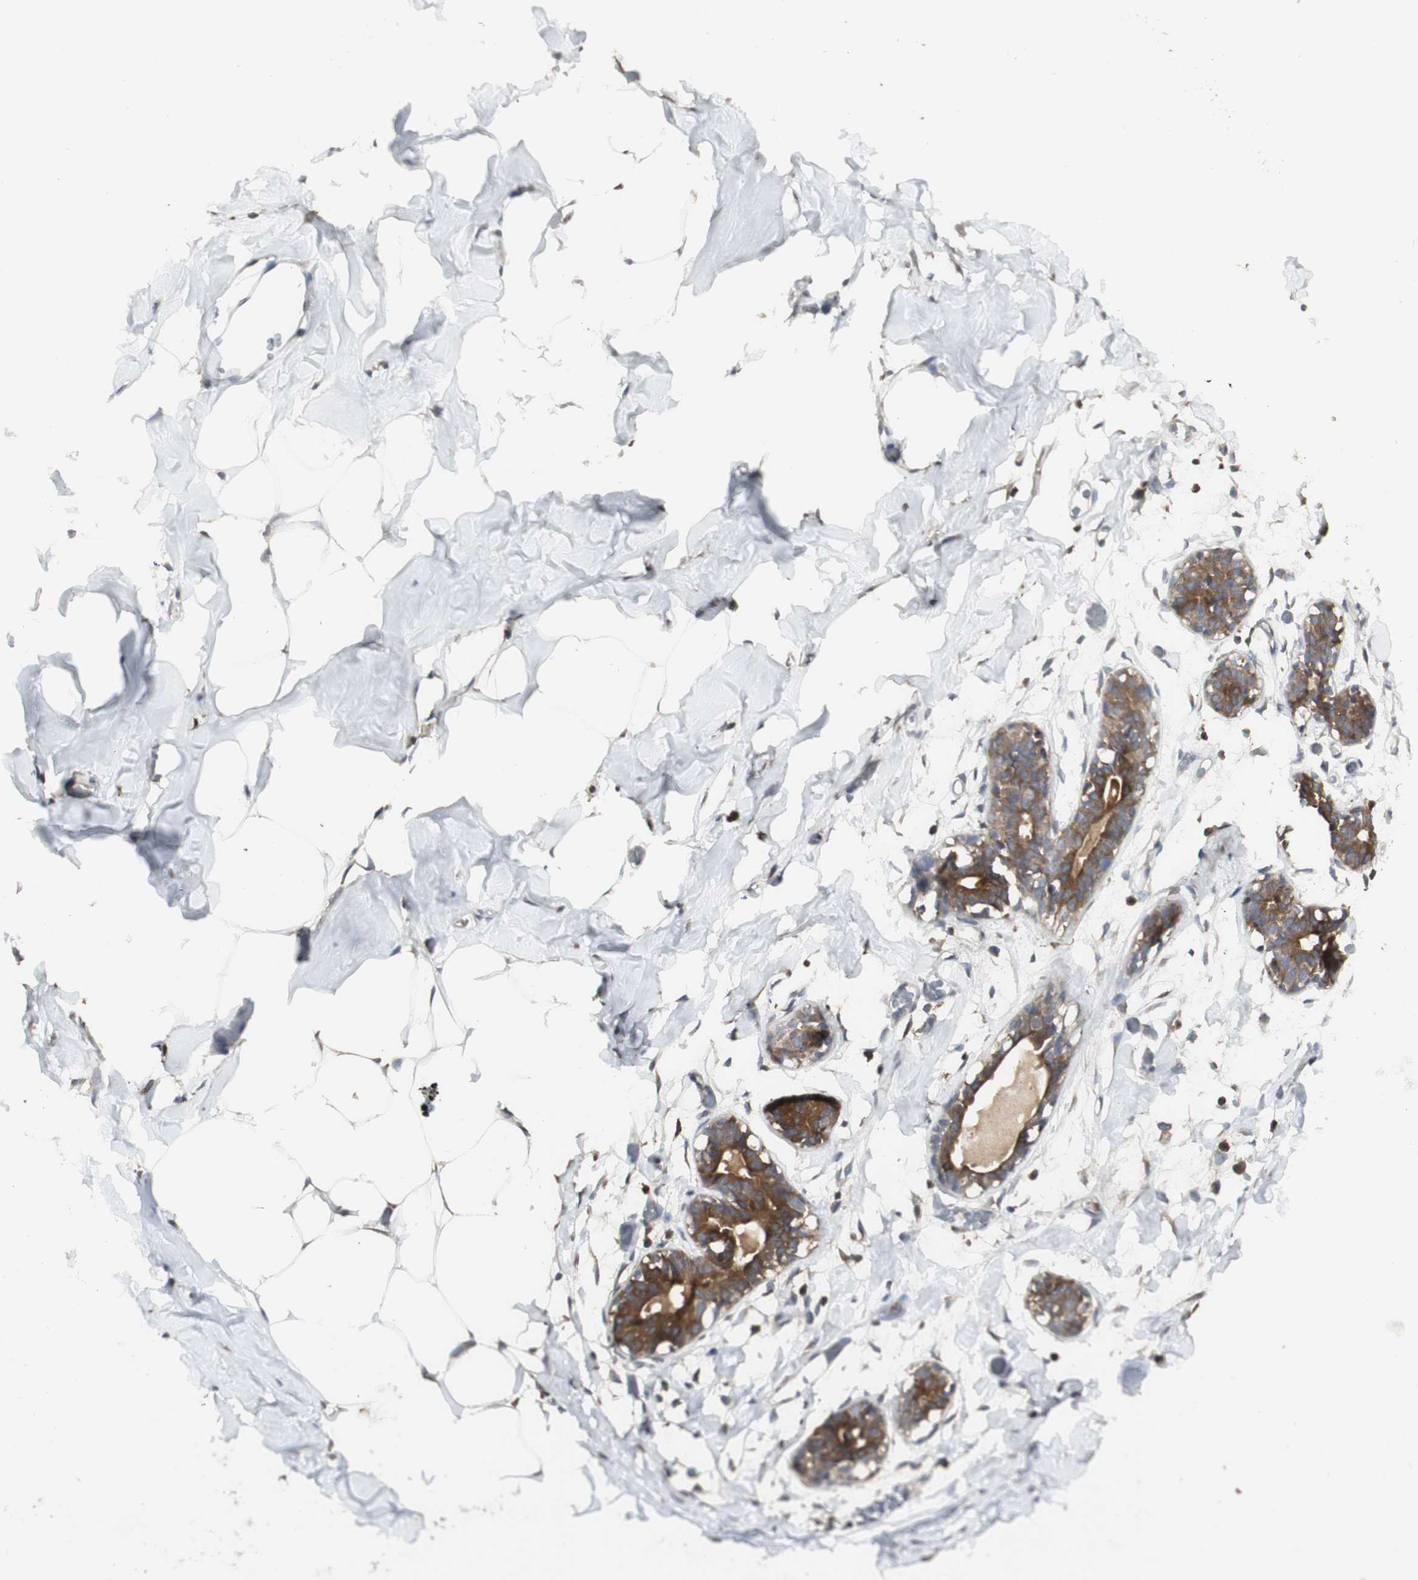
{"staining": {"intensity": "weak", "quantity": ">75%", "location": "cytoplasmic/membranous"}, "tissue": "adipose tissue", "cell_type": "Adipocytes", "image_type": "normal", "snomed": [{"axis": "morphology", "description": "Normal tissue, NOS"}, {"axis": "topography", "description": "Breast"}, {"axis": "topography", "description": "Adipose tissue"}], "caption": "Protein staining of normal adipose tissue demonstrates weak cytoplasmic/membranous expression in about >75% of adipocytes. Immunohistochemistry stains the protein in brown and the nuclei are stained blue.", "gene": "ATP6V1E1", "patient": {"sex": "female", "age": 25}}